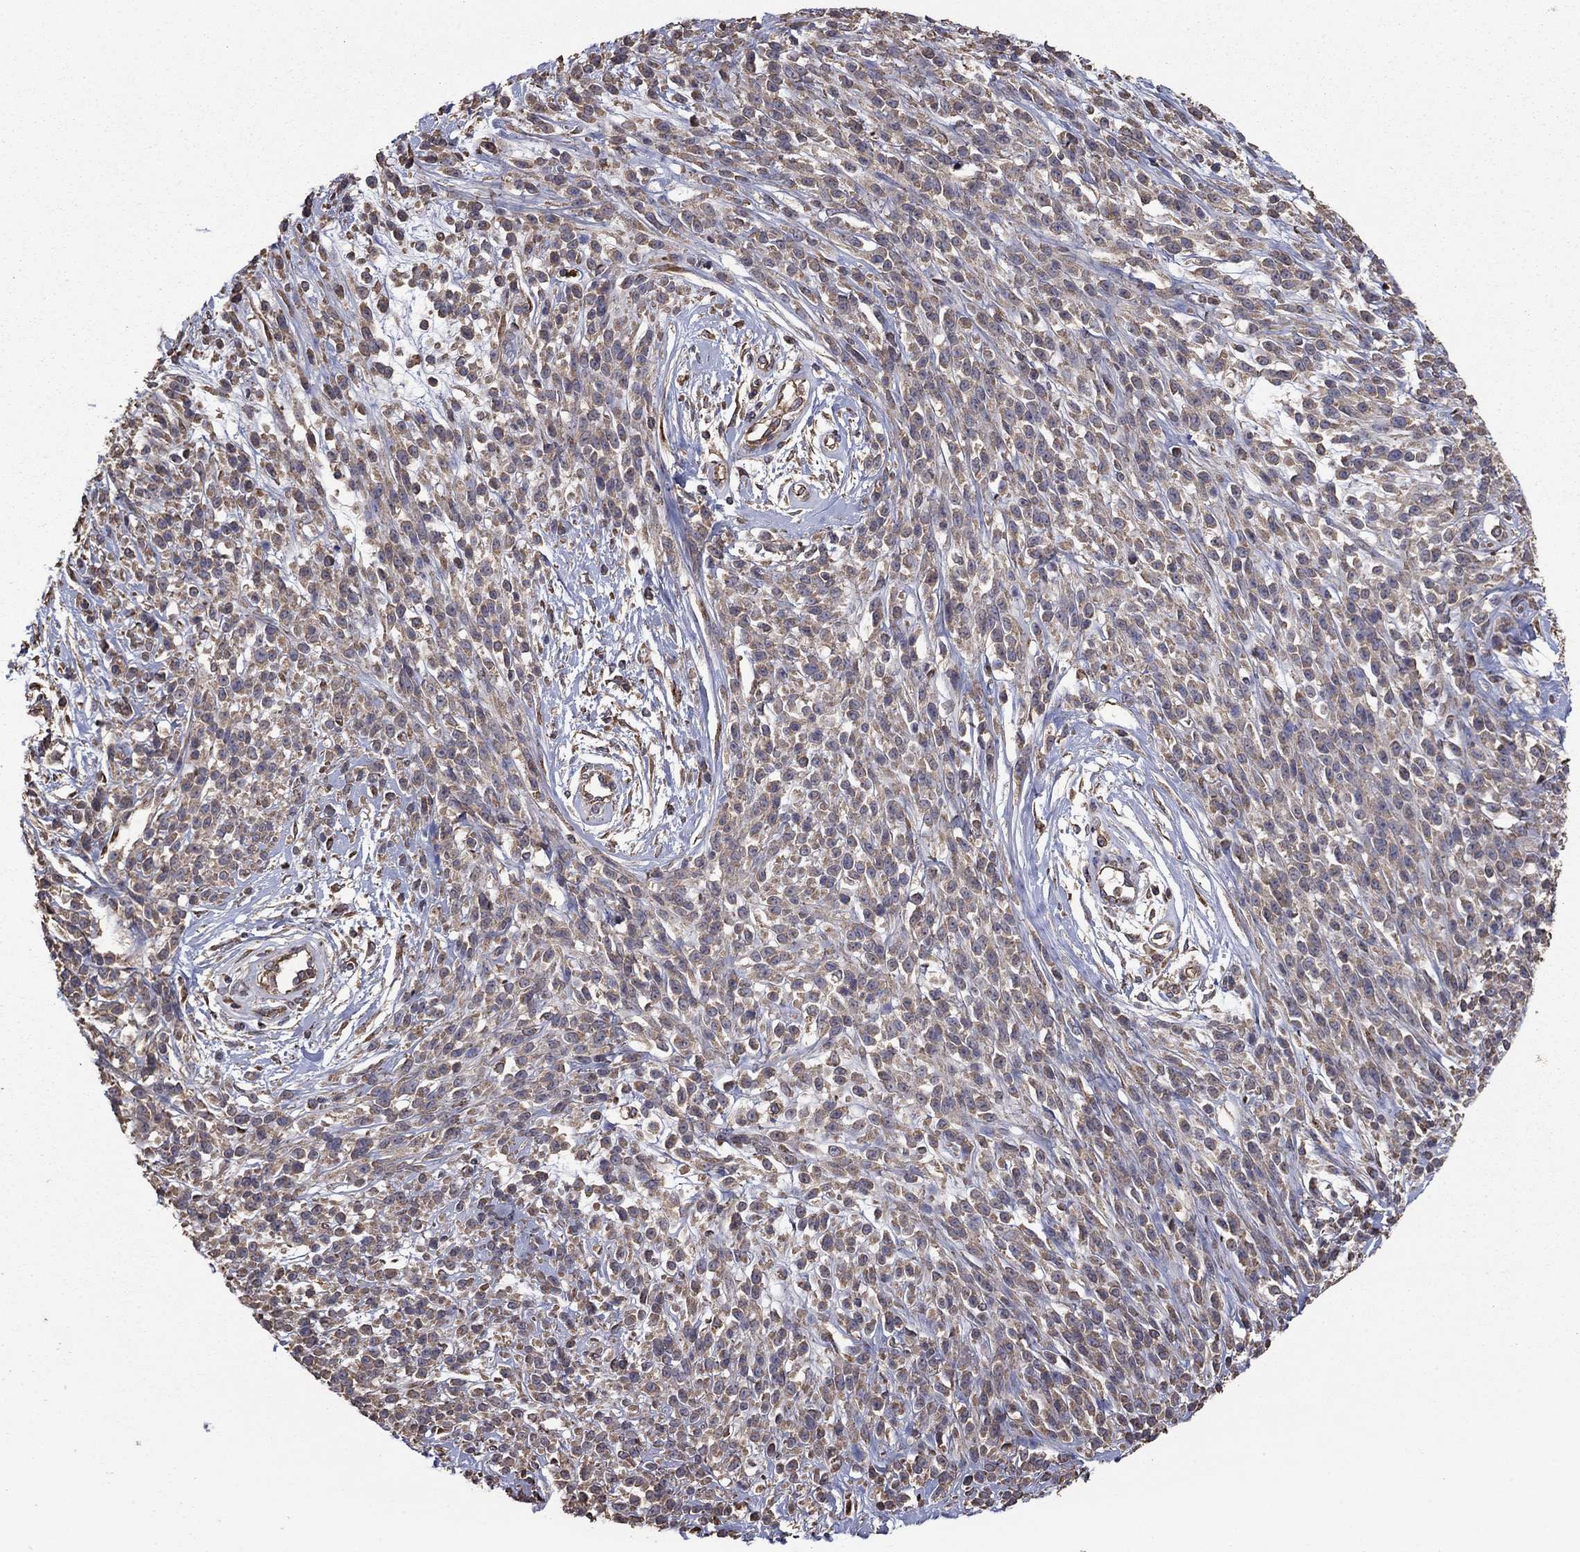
{"staining": {"intensity": "negative", "quantity": "none", "location": "none"}, "tissue": "melanoma", "cell_type": "Tumor cells", "image_type": "cancer", "snomed": [{"axis": "morphology", "description": "Malignant melanoma, NOS"}, {"axis": "topography", "description": "Skin"}, {"axis": "topography", "description": "Skin of trunk"}], "caption": "This is a image of IHC staining of melanoma, which shows no positivity in tumor cells.", "gene": "FLT4", "patient": {"sex": "male", "age": 74}}